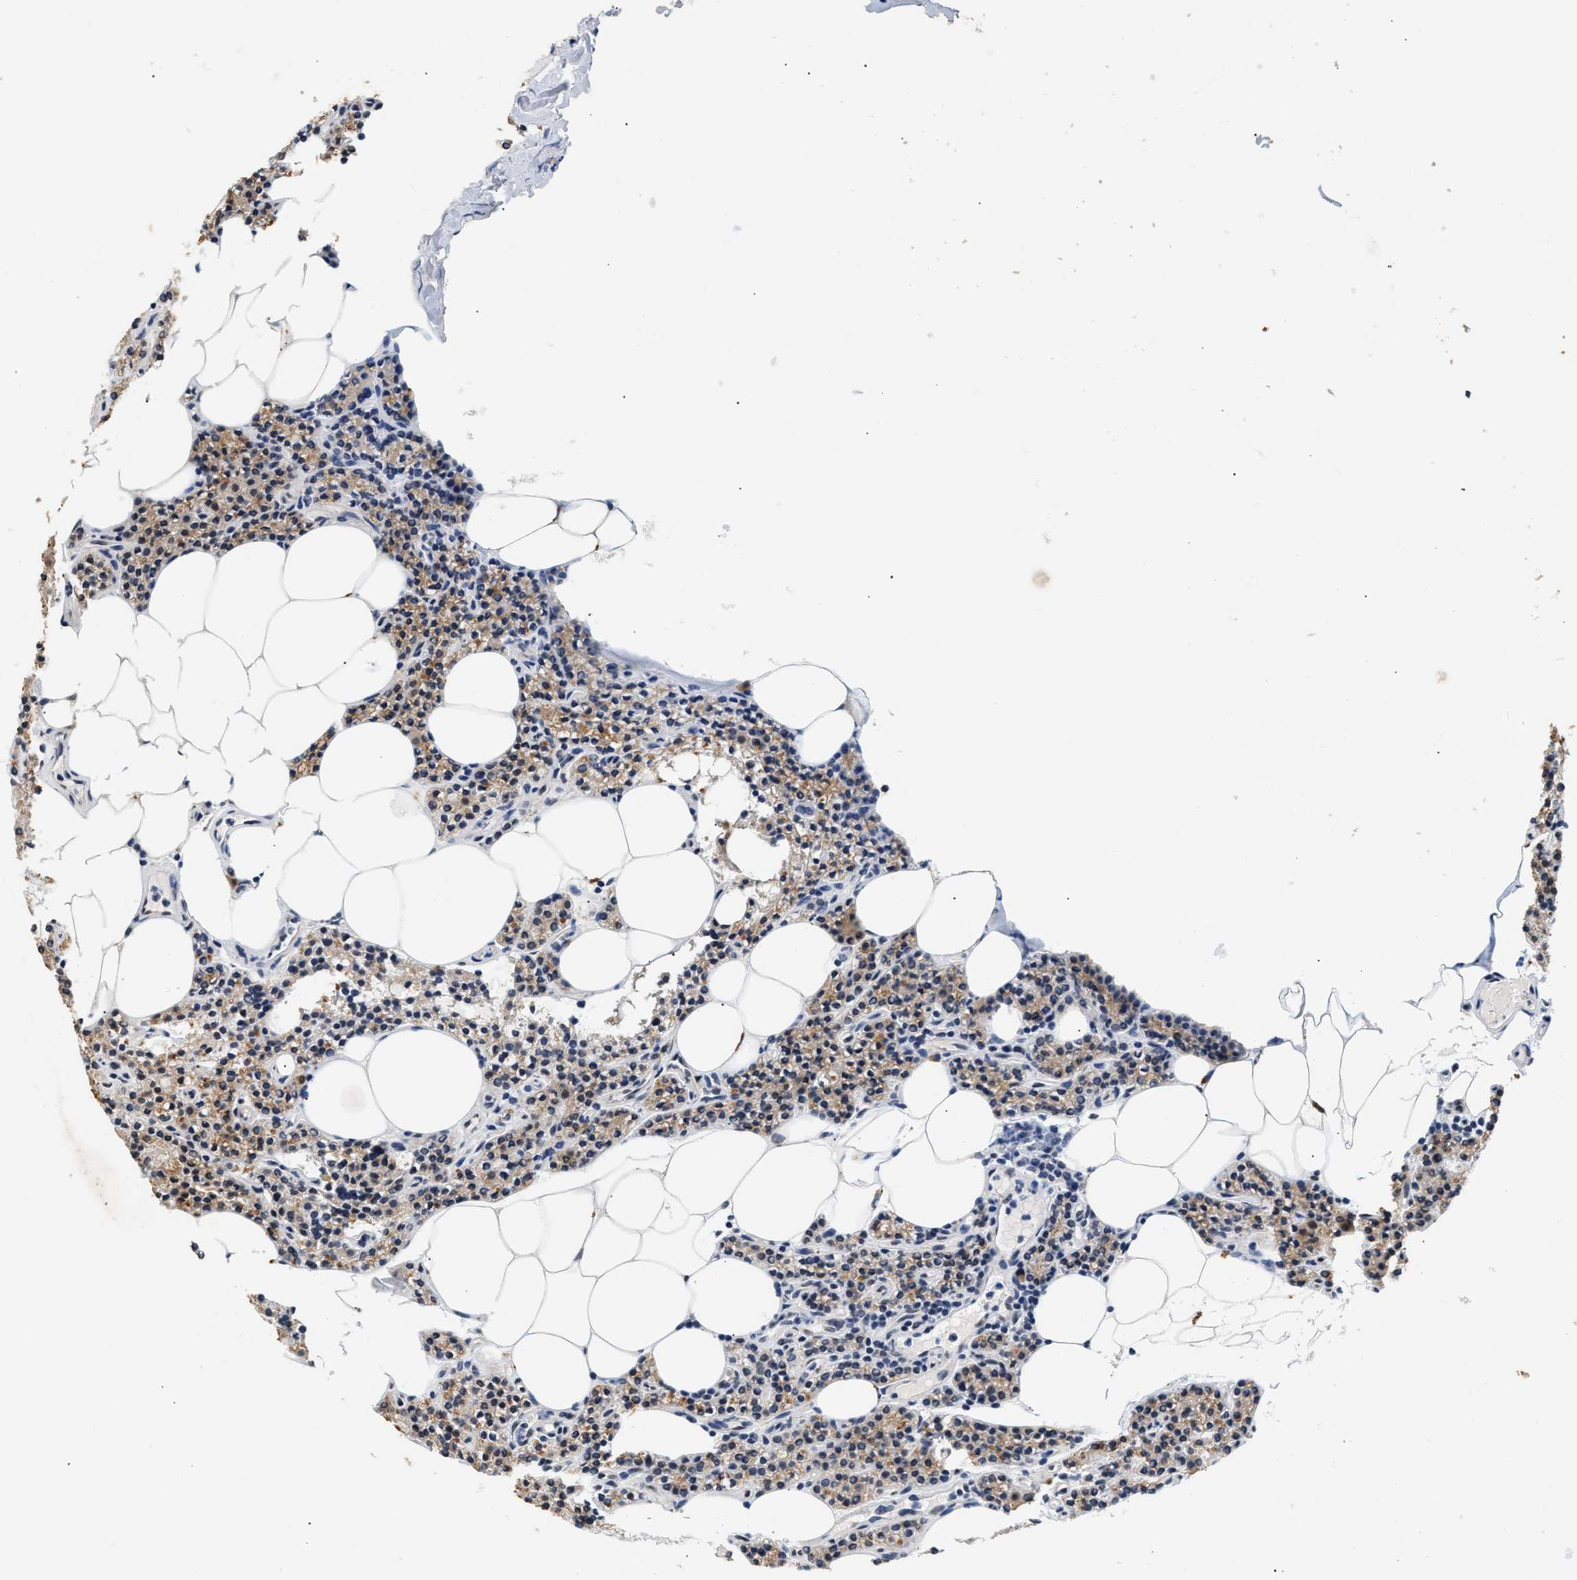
{"staining": {"intensity": "weak", "quantity": "25%-75%", "location": "cytoplasmic/membranous,nuclear"}, "tissue": "parathyroid gland", "cell_type": "Glandular cells", "image_type": "normal", "snomed": [{"axis": "morphology", "description": "Normal tissue, NOS"}, {"axis": "morphology", "description": "Adenoma, NOS"}, {"axis": "topography", "description": "Parathyroid gland"}], "caption": "Parathyroid gland stained with DAB (3,3'-diaminobenzidine) immunohistochemistry (IHC) displays low levels of weak cytoplasmic/membranous,nuclear staining in about 25%-75% of glandular cells.", "gene": "THOC1", "patient": {"sex": "female", "age": 70}}